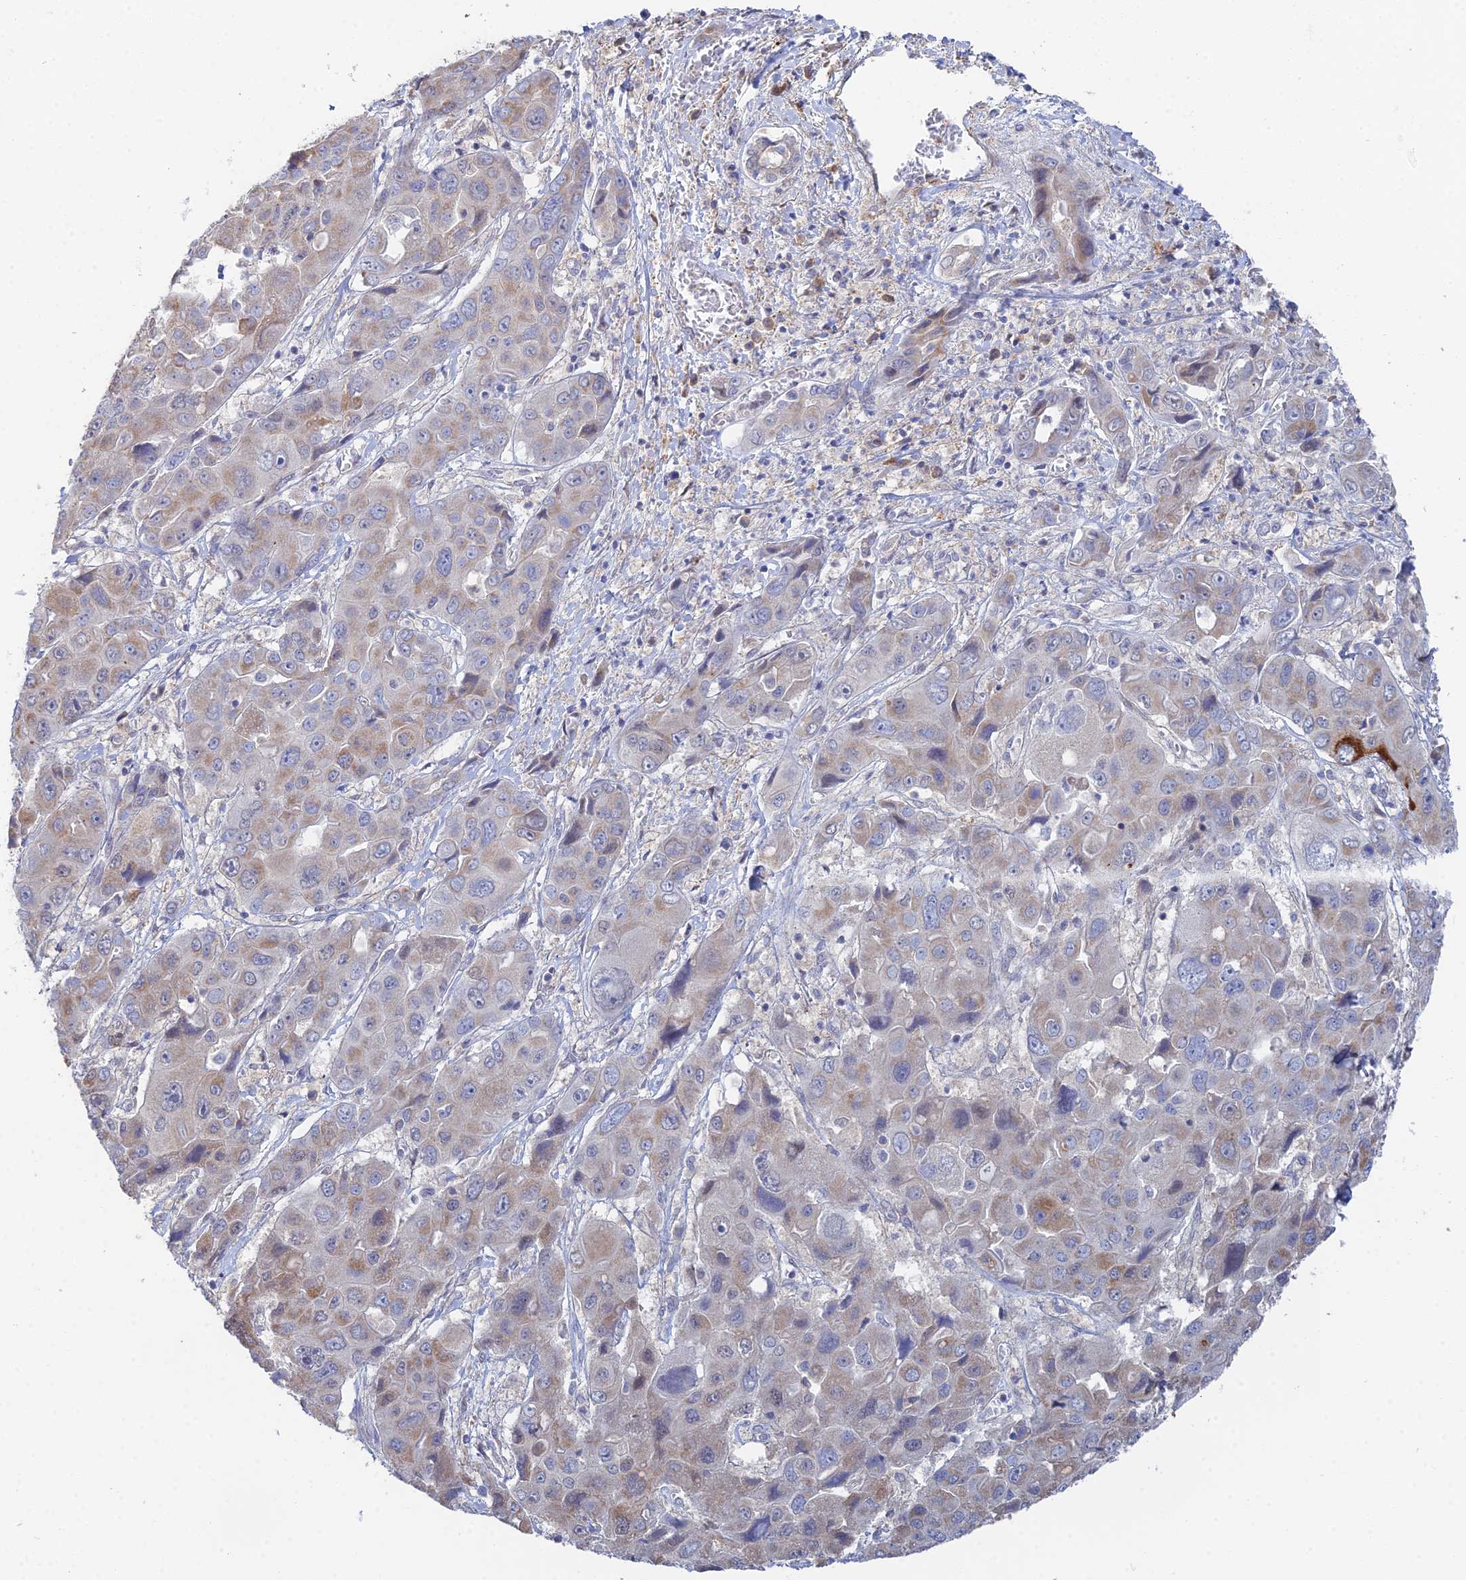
{"staining": {"intensity": "weak", "quantity": "<25%", "location": "cytoplasmic/membranous"}, "tissue": "liver cancer", "cell_type": "Tumor cells", "image_type": "cancer", "snomed": [{"axis": "morphology", "description": "Cholangiocarcinoma"}, {"axis": "topography", "description": "Liver"}], "caption": "Immunohistochemistry (IHC) micrograph of neoplastic tissue: liver cholangiocarcinoma stained with DAB (3,3'-diaminobenzidine) displays no significant protein positivity in tumor cells. The staining is performed using DAB (3,3'-diaminobenzidine) brown chromogen with nuclei counter-stained in using hematoxylin.", "gene": "DNAH14", "patient": {"sex": "male", "age": 67}}